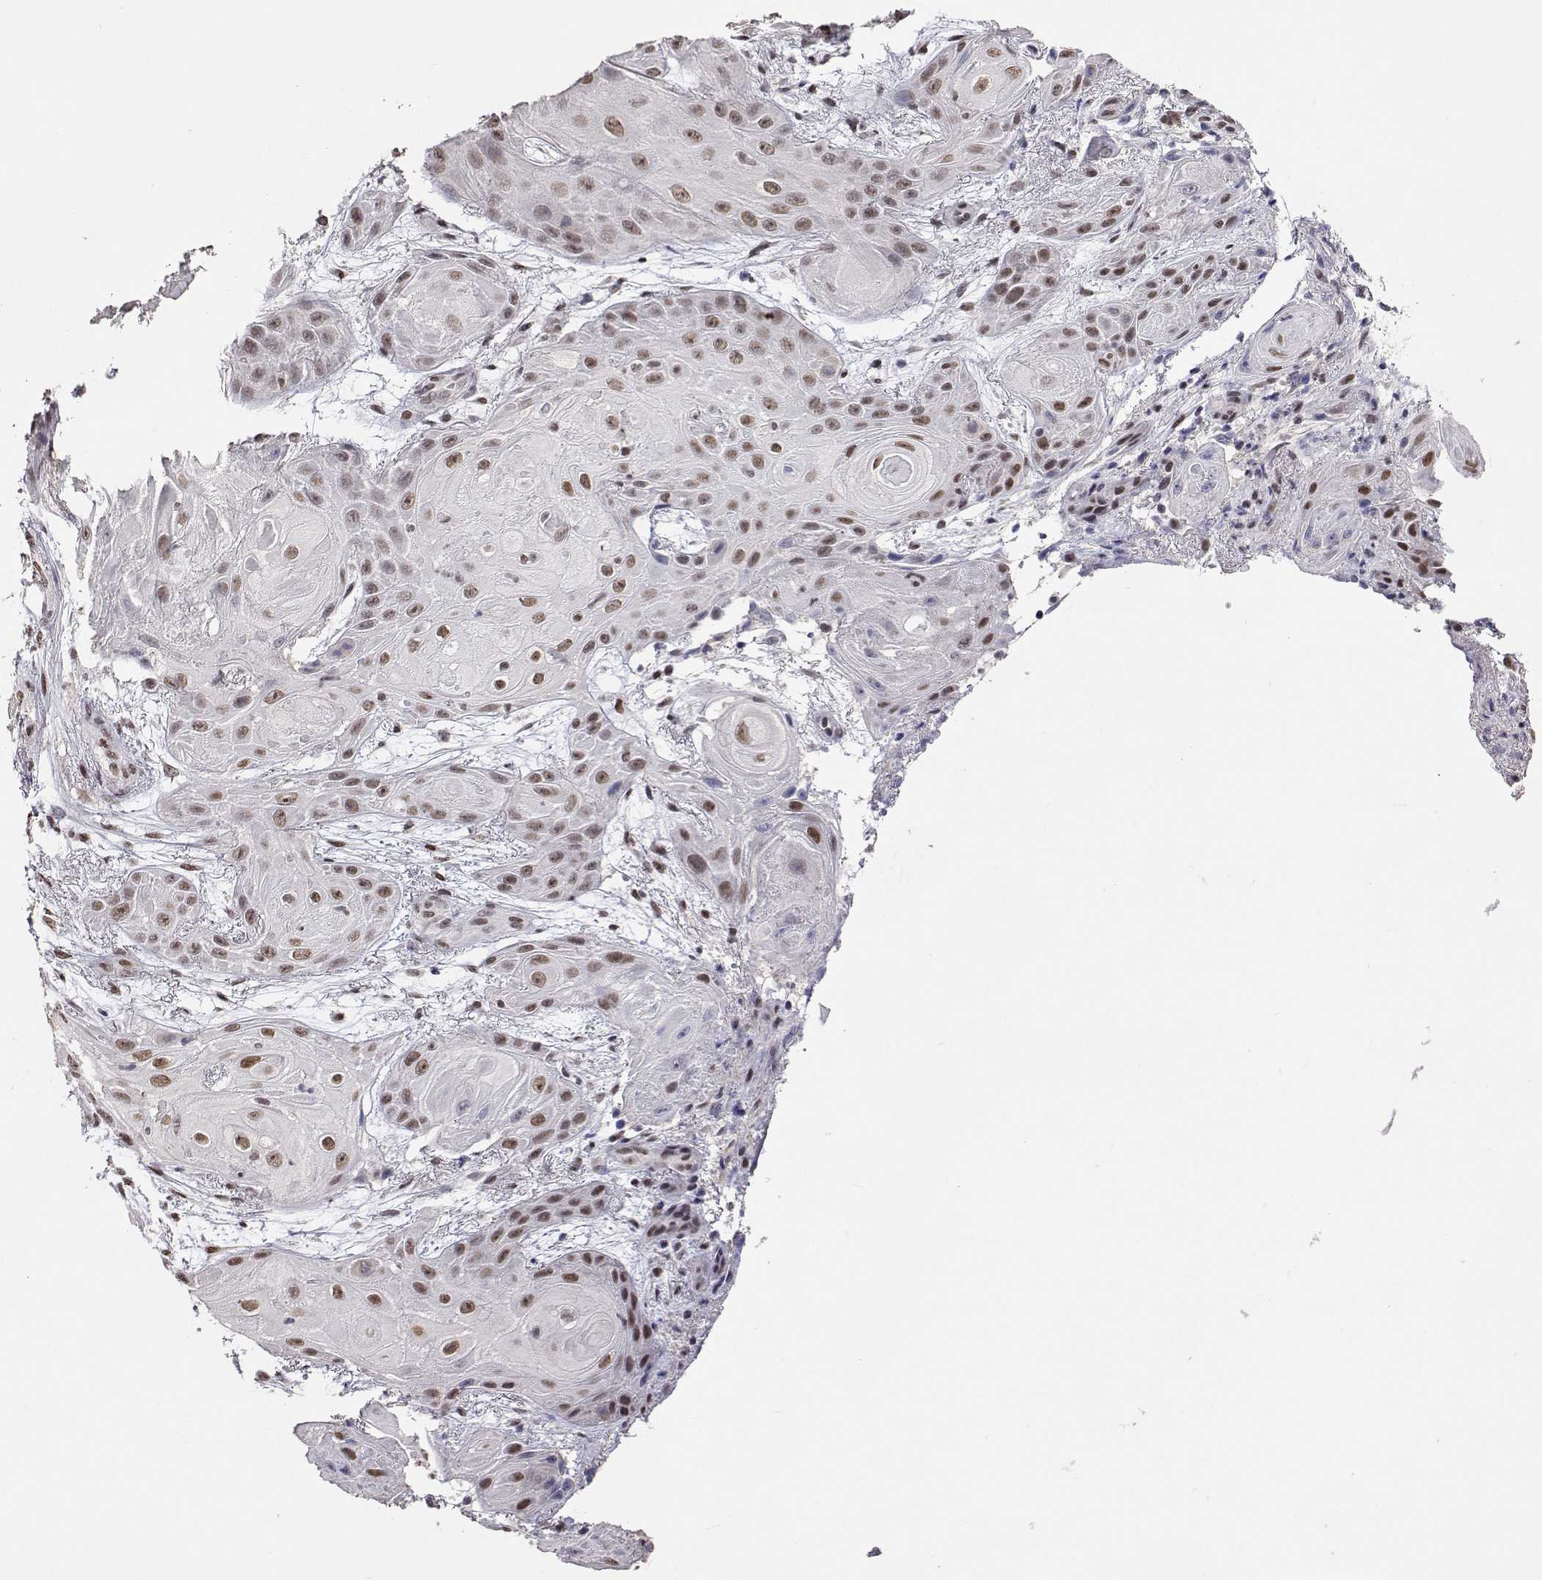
{"staining": {"intensity": "moderate", "quantity": ">75%", "location": "nuclear"}, "tissue": "skin cancer", "cell_type": "Tumor cells", "image_type": "cancer", "snomed": [{"axis": "morphology", "description": "Squamous cell carcinoma, NOS"}, {"axis": "topography", "description": "Skin"}], "caption": "Tumor cells display medium levels of moderate nuclear staining in about >75% of cells in human skin cancer.", "gene": "HNRNPA0", "patient": {"sex": "male", "age": 62}}